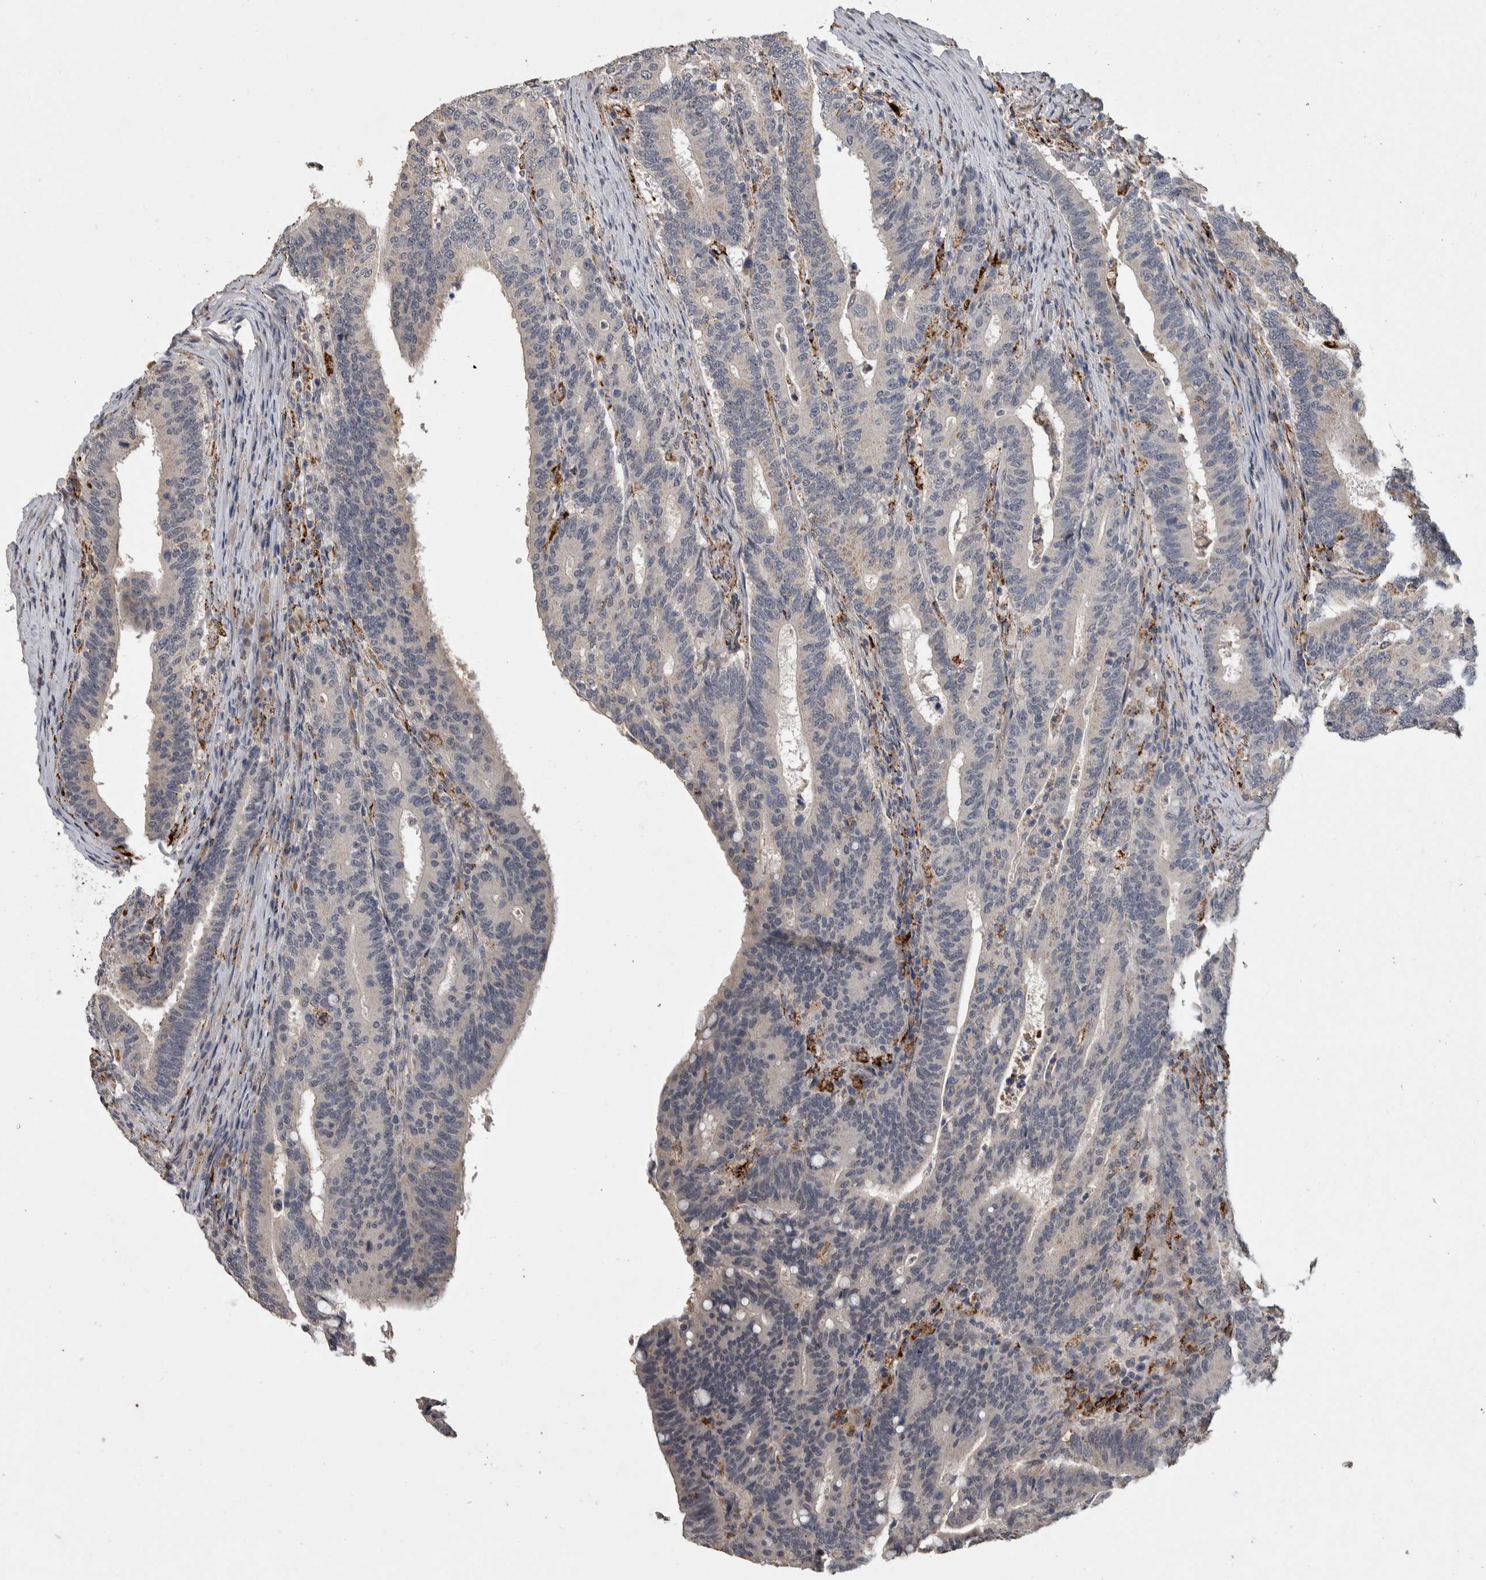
{"staining": {"intensity": "negative", "quantity": "none", "location": "none"}, "tissue": "colorectal cancer", "cell_type": "Tumor cells", "image_type": "cancer", "snomed": [{"axis": "morphology", "description": "Adenocarcinoma, NOS"}, {"axis": "topography", "description": "Colon"}], "caption": "DAB immunohistochemical staining of human colorectal adenocarcinoma exhibits no significant staining in tumor cells. The staining is performed using DAB brown chromogen with nuclei counter-stained in using hematoxylin.", "gene": "CHRM3", "patient": {"sex": "female", "age": 66}}